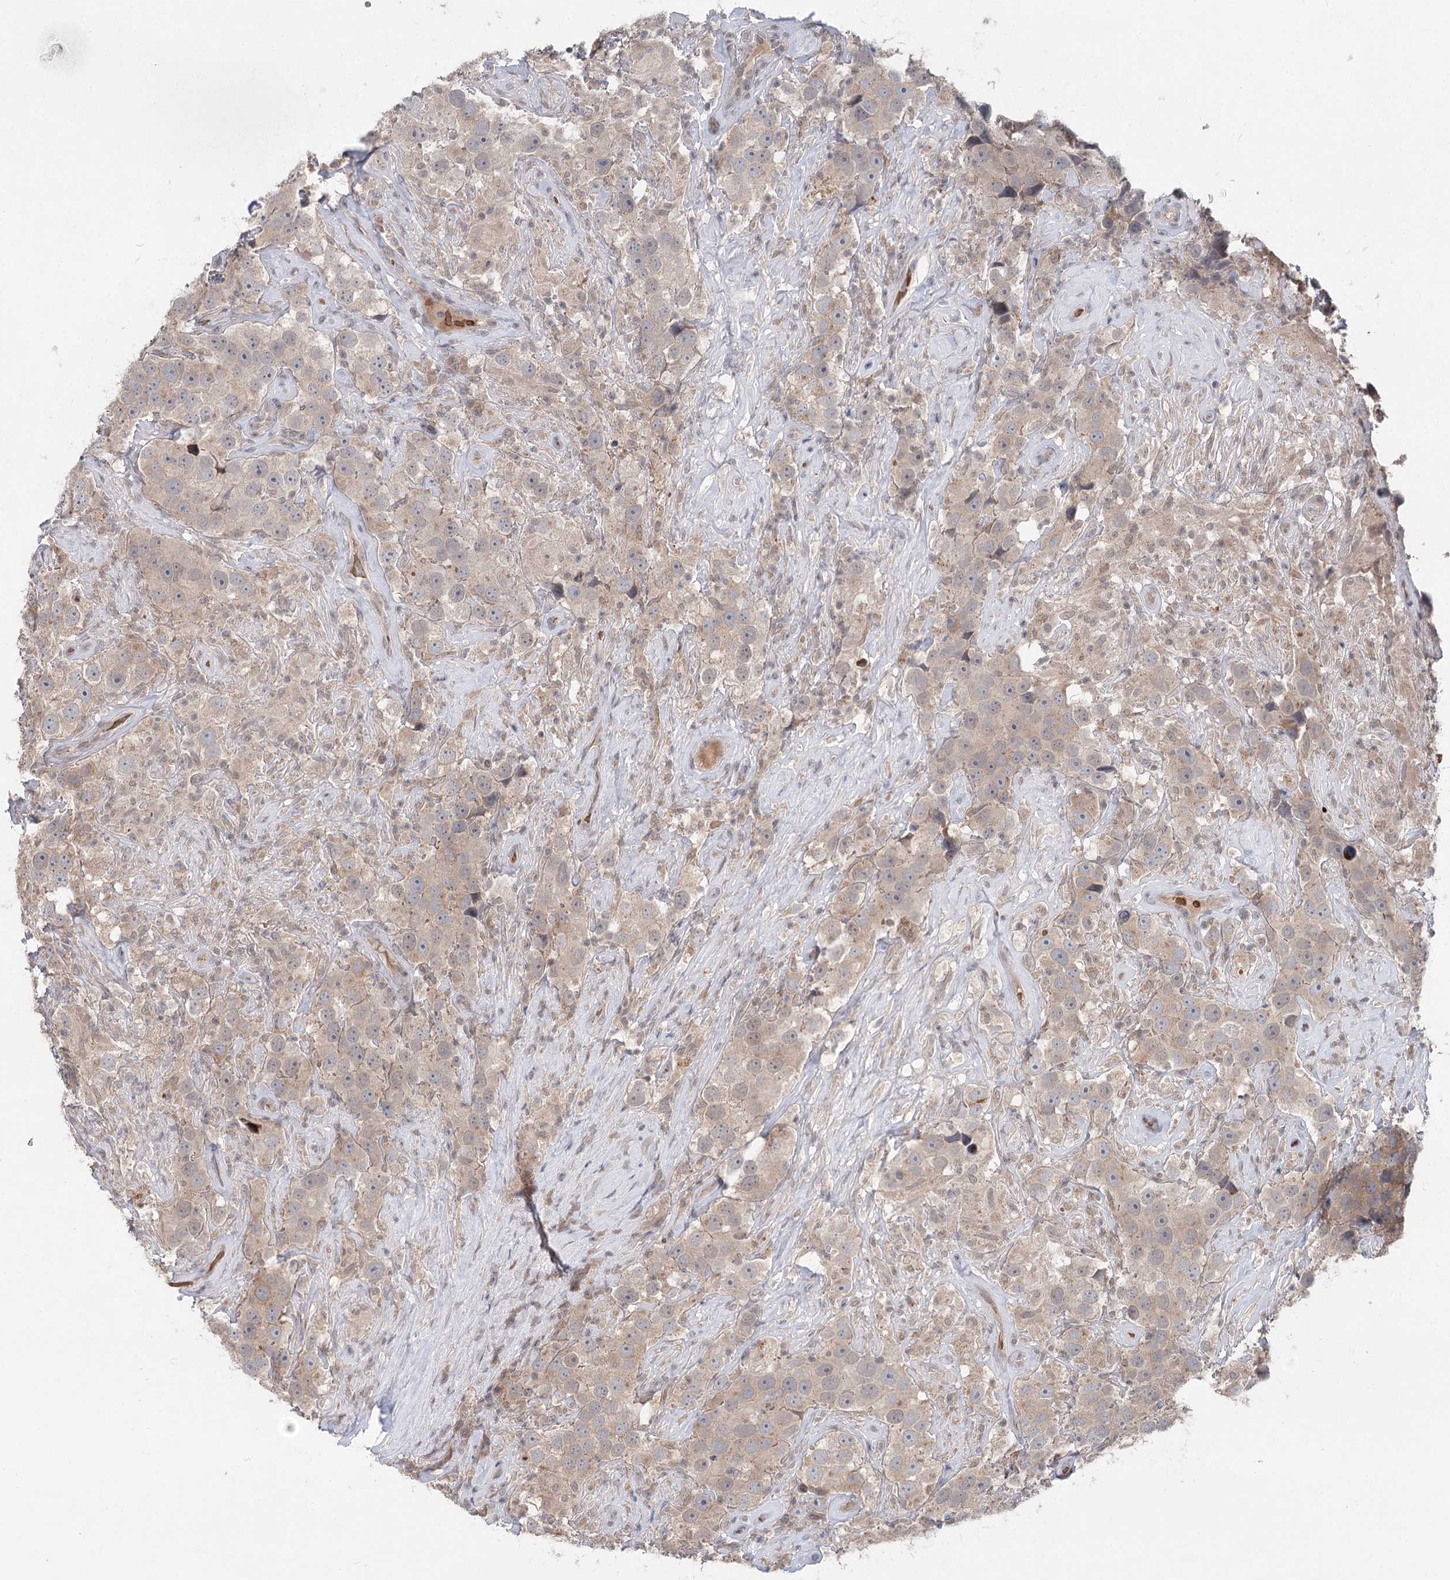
{"staining": {"intensity": "weak", "quantity": ">75%", "location": "cytoplasmic/membranous"}, "tissue": "testis cancer", "cell_type": "Tumor cells", "image_type": "cancer", "snomed": [{"axis": "morphology", "description": "Seminoma, NOS"}, {"axis": "topography", "description": "Testis"}], "caption": "Human testis cancer (seminoma) stained with a protein marker shows weak staining in tumor cells.", "gene": "FBXO7", "patient": {"sex": "male", "age": 49}}